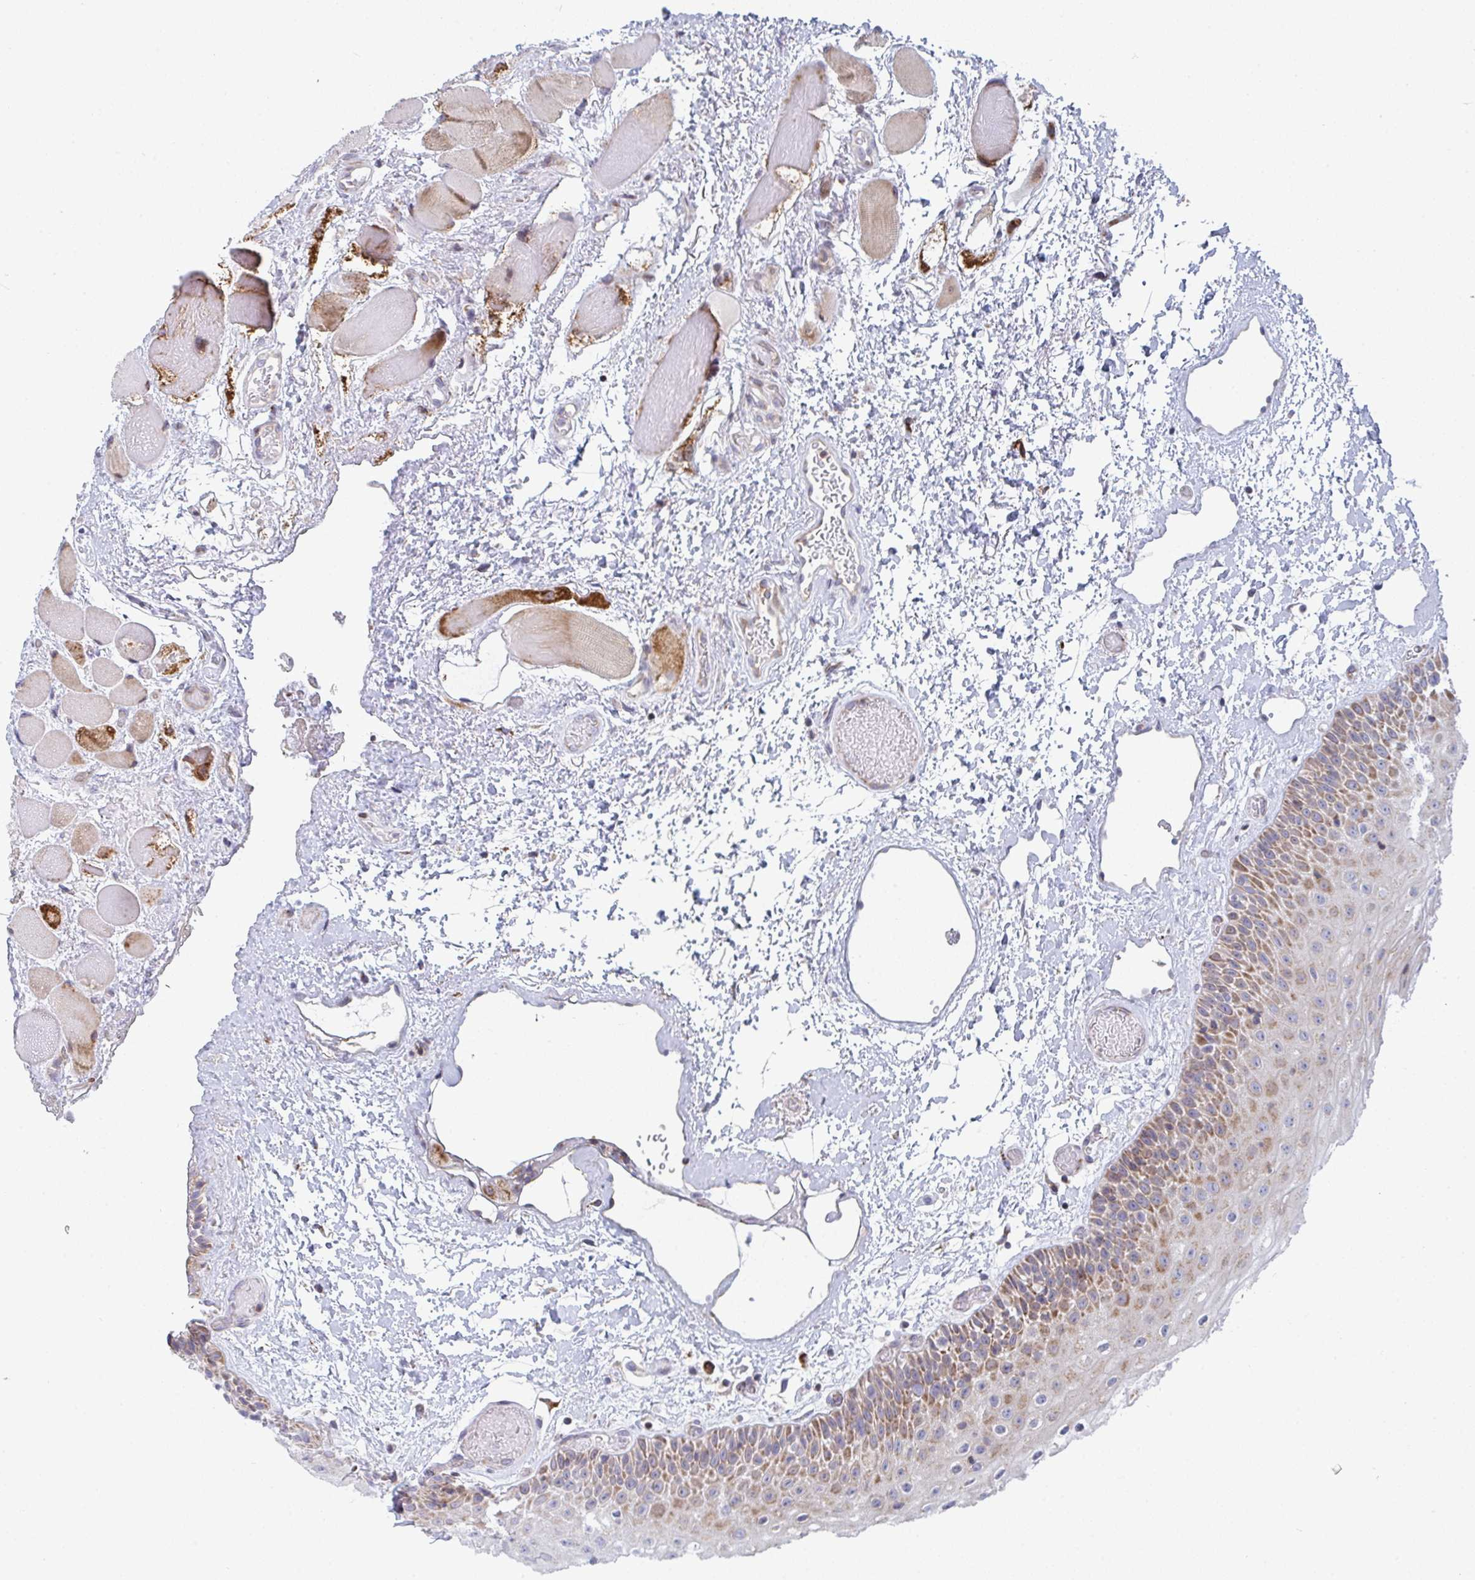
{"staining": {"intensity": "moderate", "quantity": "25%-75%", "location": "cytoplasmic/membranous"}, "tissue": "oral mucosa", "cell_type": "Squamous epithelial cells", "image_type": "normal", "snomed": [{"axis": "morphology", "description": "Normal tissue, NOS"}, {"axis": "topography", "description": "Oral tissue"}], "caption": "Immunohistochemistry (IHC) photomicrograph of benign human oral mucosa stained for a protein (brown), which exhibits medium levels of moderate cytoplasmic/membranous positivity in approximately 25%-75% of squamous epithelial cells.", "gene": "PRKCH", "patient": {"sex": "female", "age": 82}}